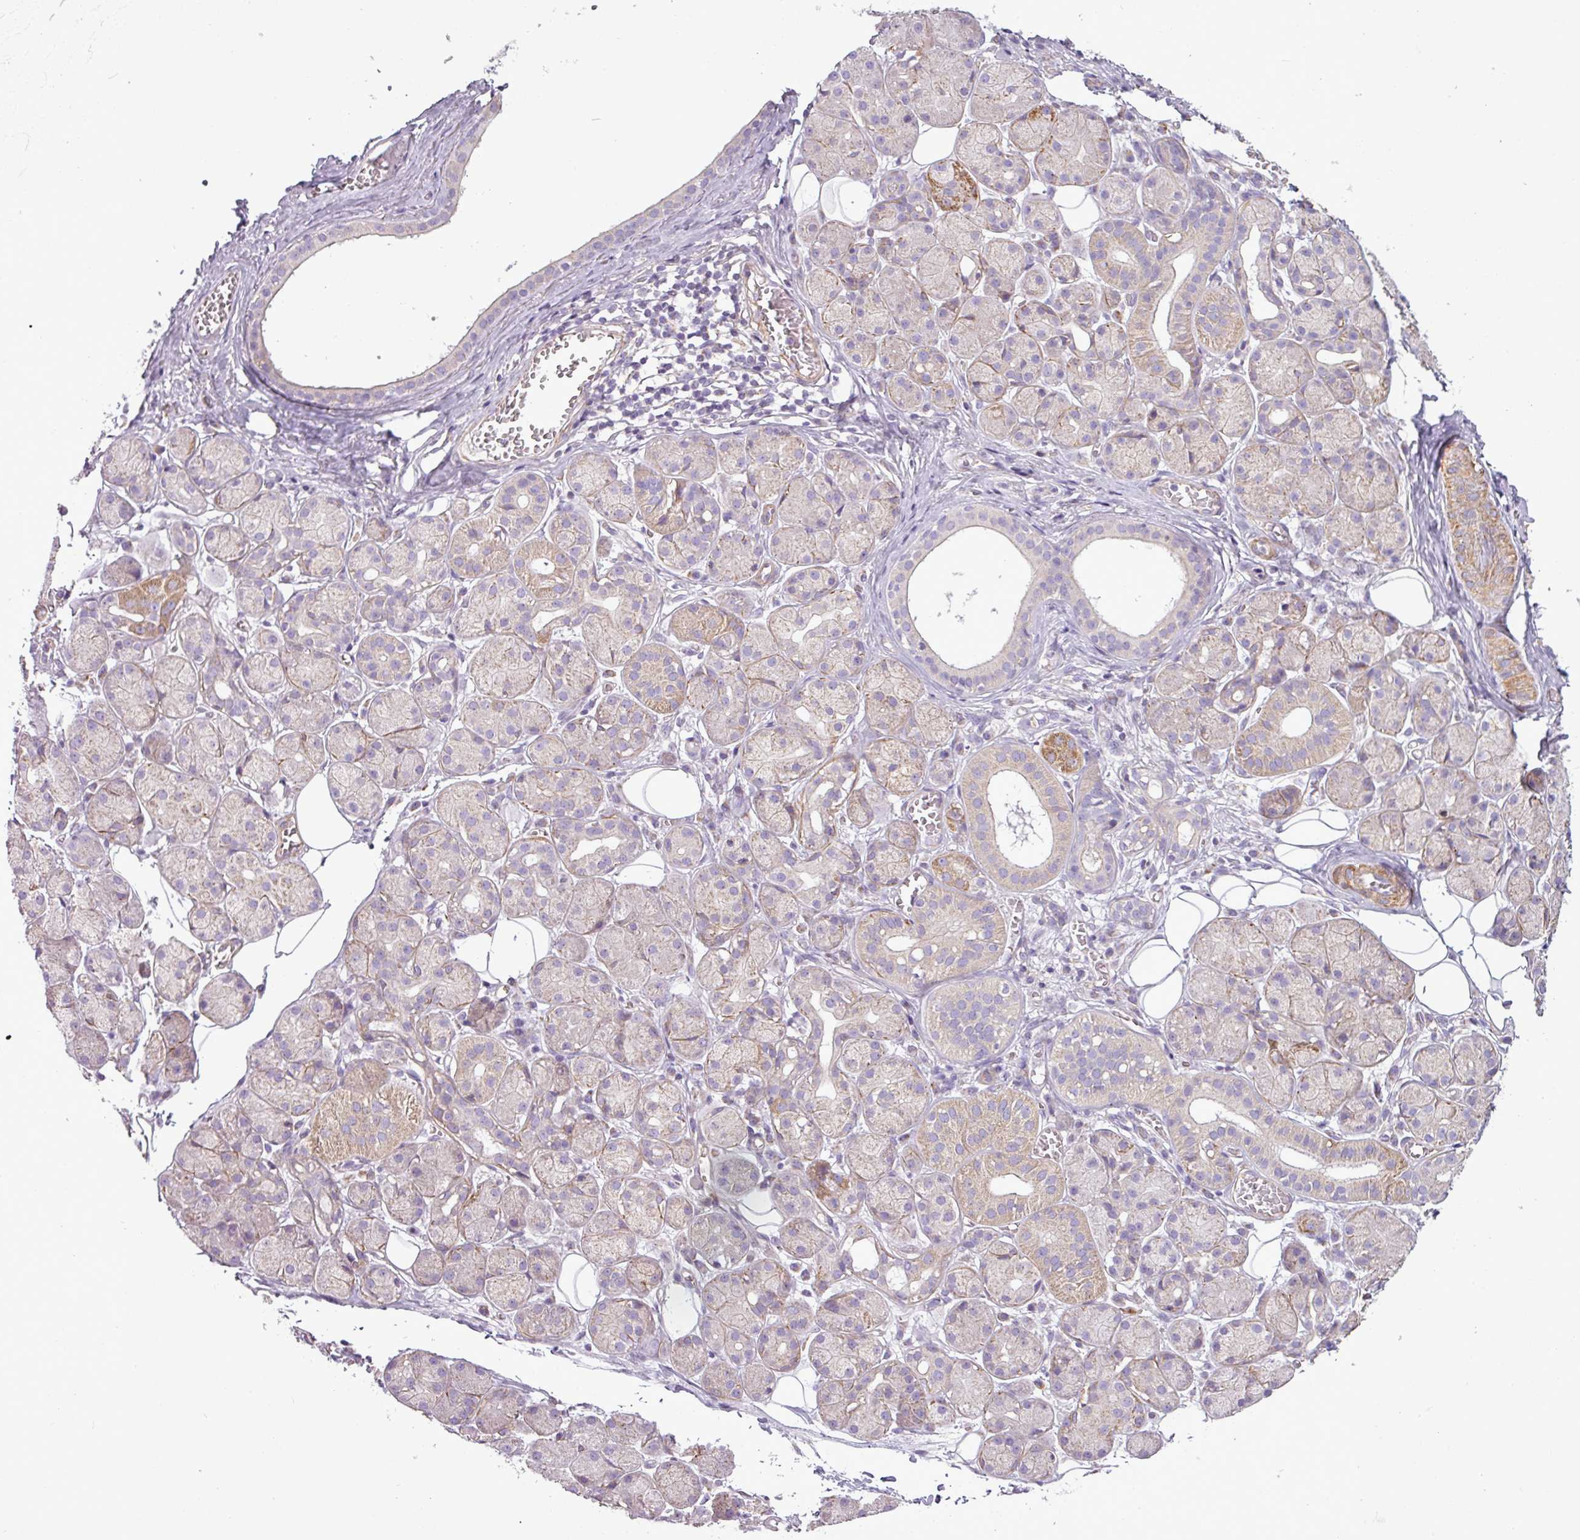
{"staining": {"intensity": "weak", "quantity": "<25%", "location": "cytoplasmic/membranous"}, "tissue": "salivary gland", "cell_type": "Glandular cells", "image_type": "normal", "snomed": [{"axis": "morphology", "description": "Squamous cell carcinoma, NOS"}, {"axis": "topography", "description": "Skin"}, {"axis": "topography", "description": "Head-Neck"}], "caption": "IHC image of unremarkable salivary gland: salivary gland stained with DAB shows no significant protein staining in glandular cells.", "gene": "BTN2A2", "patient": {"sex": "male", "age": 80}}